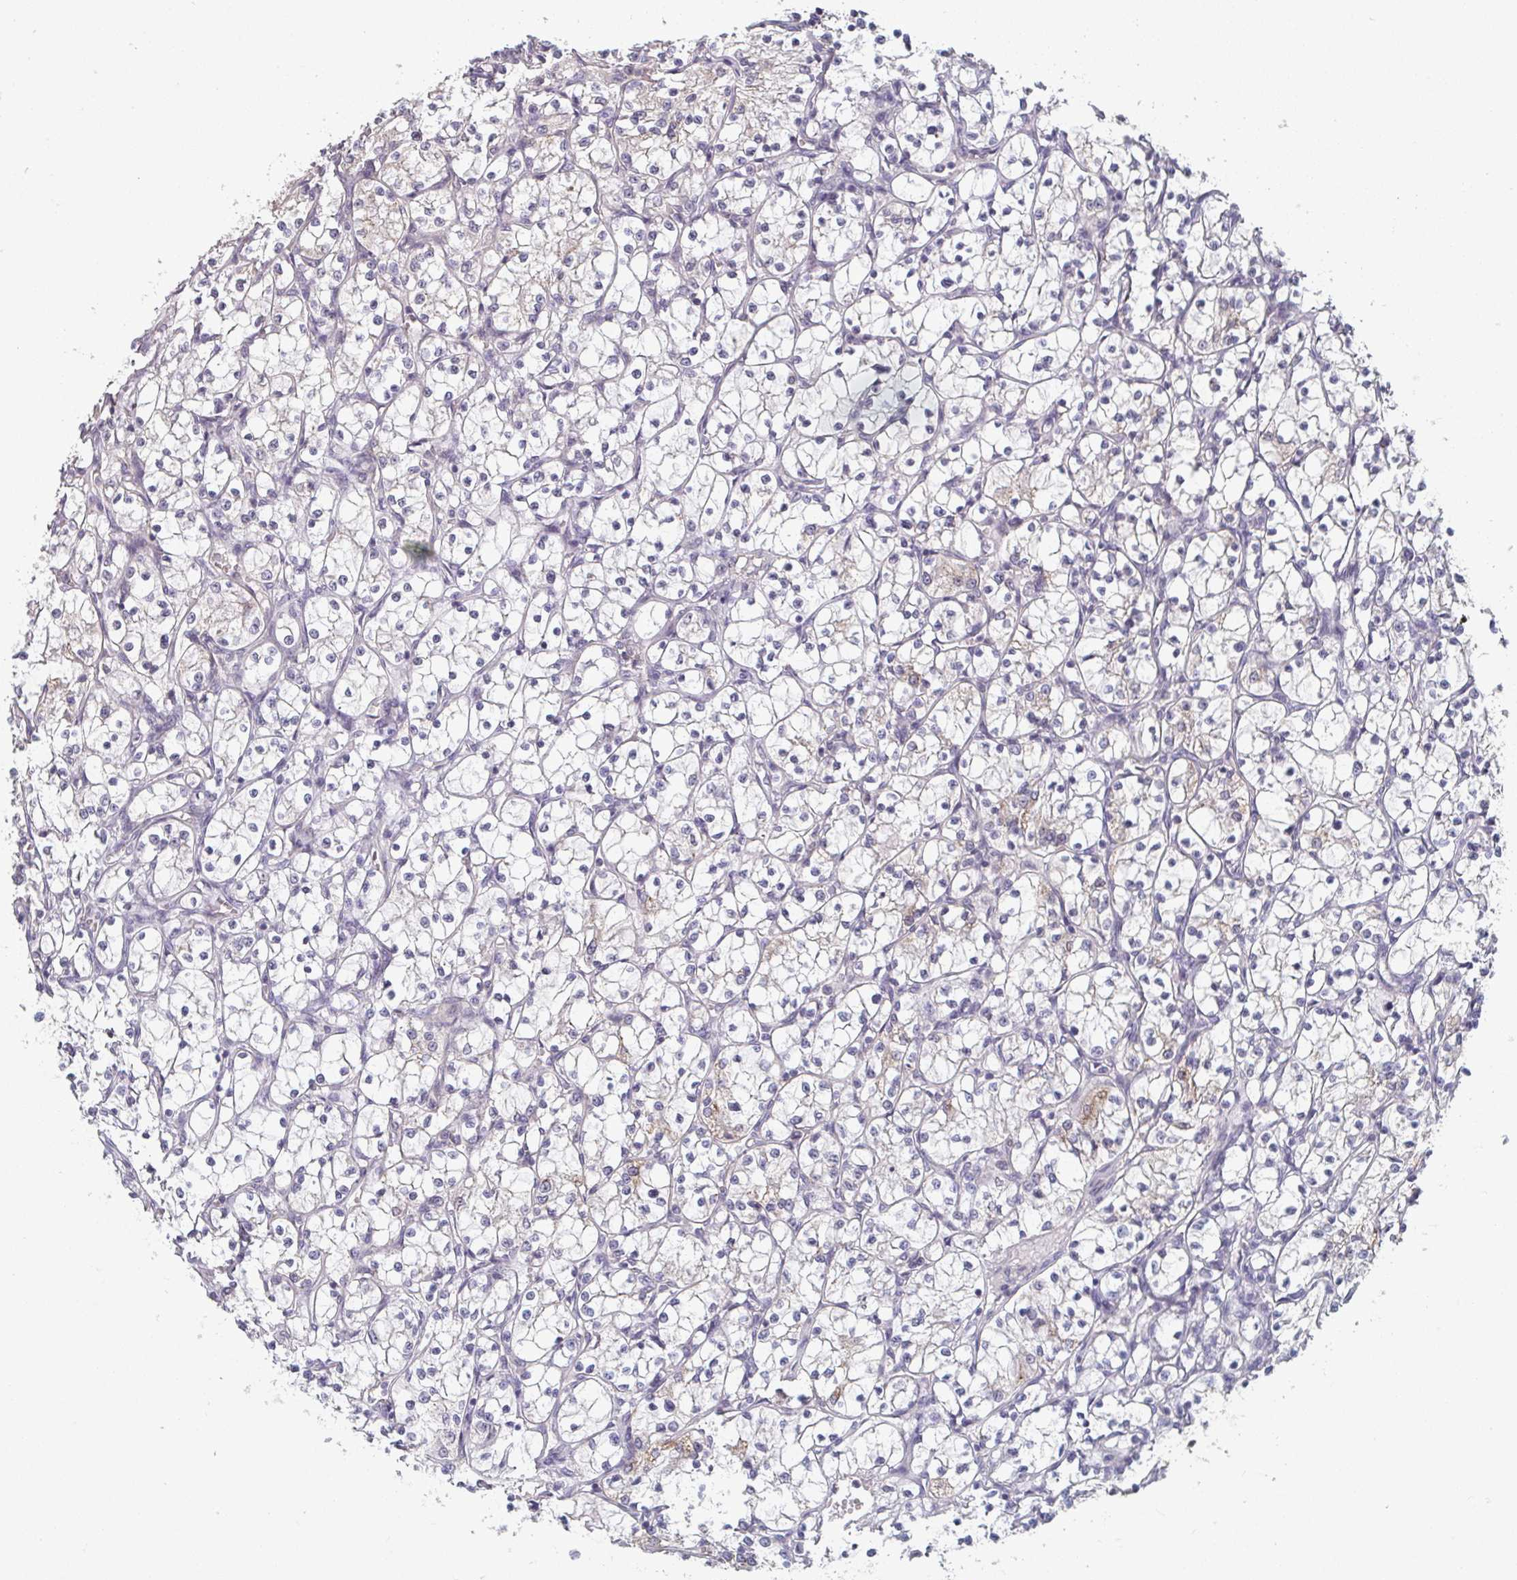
{"staining": {"intensity": "negative", "quantity": "none", "location": "none"}, "tissue": "renal cancer", "cell_type": "Tumor cells", "image_type": "cancer", "snomed": [{"axis": "morphology", "description": "Adenocarcinoma, NOS"}, {"axis": "topography", "description": "Kidney"}], "caption": "This photomicrograph is of adenocarcinoma (renal) stained with IHC to label a protein in brown with the nuclei are counter-stained blue. There is no expression in tumor cells.", "gene": "LIX1", "patient": {"sex": "female", "age": 69}}